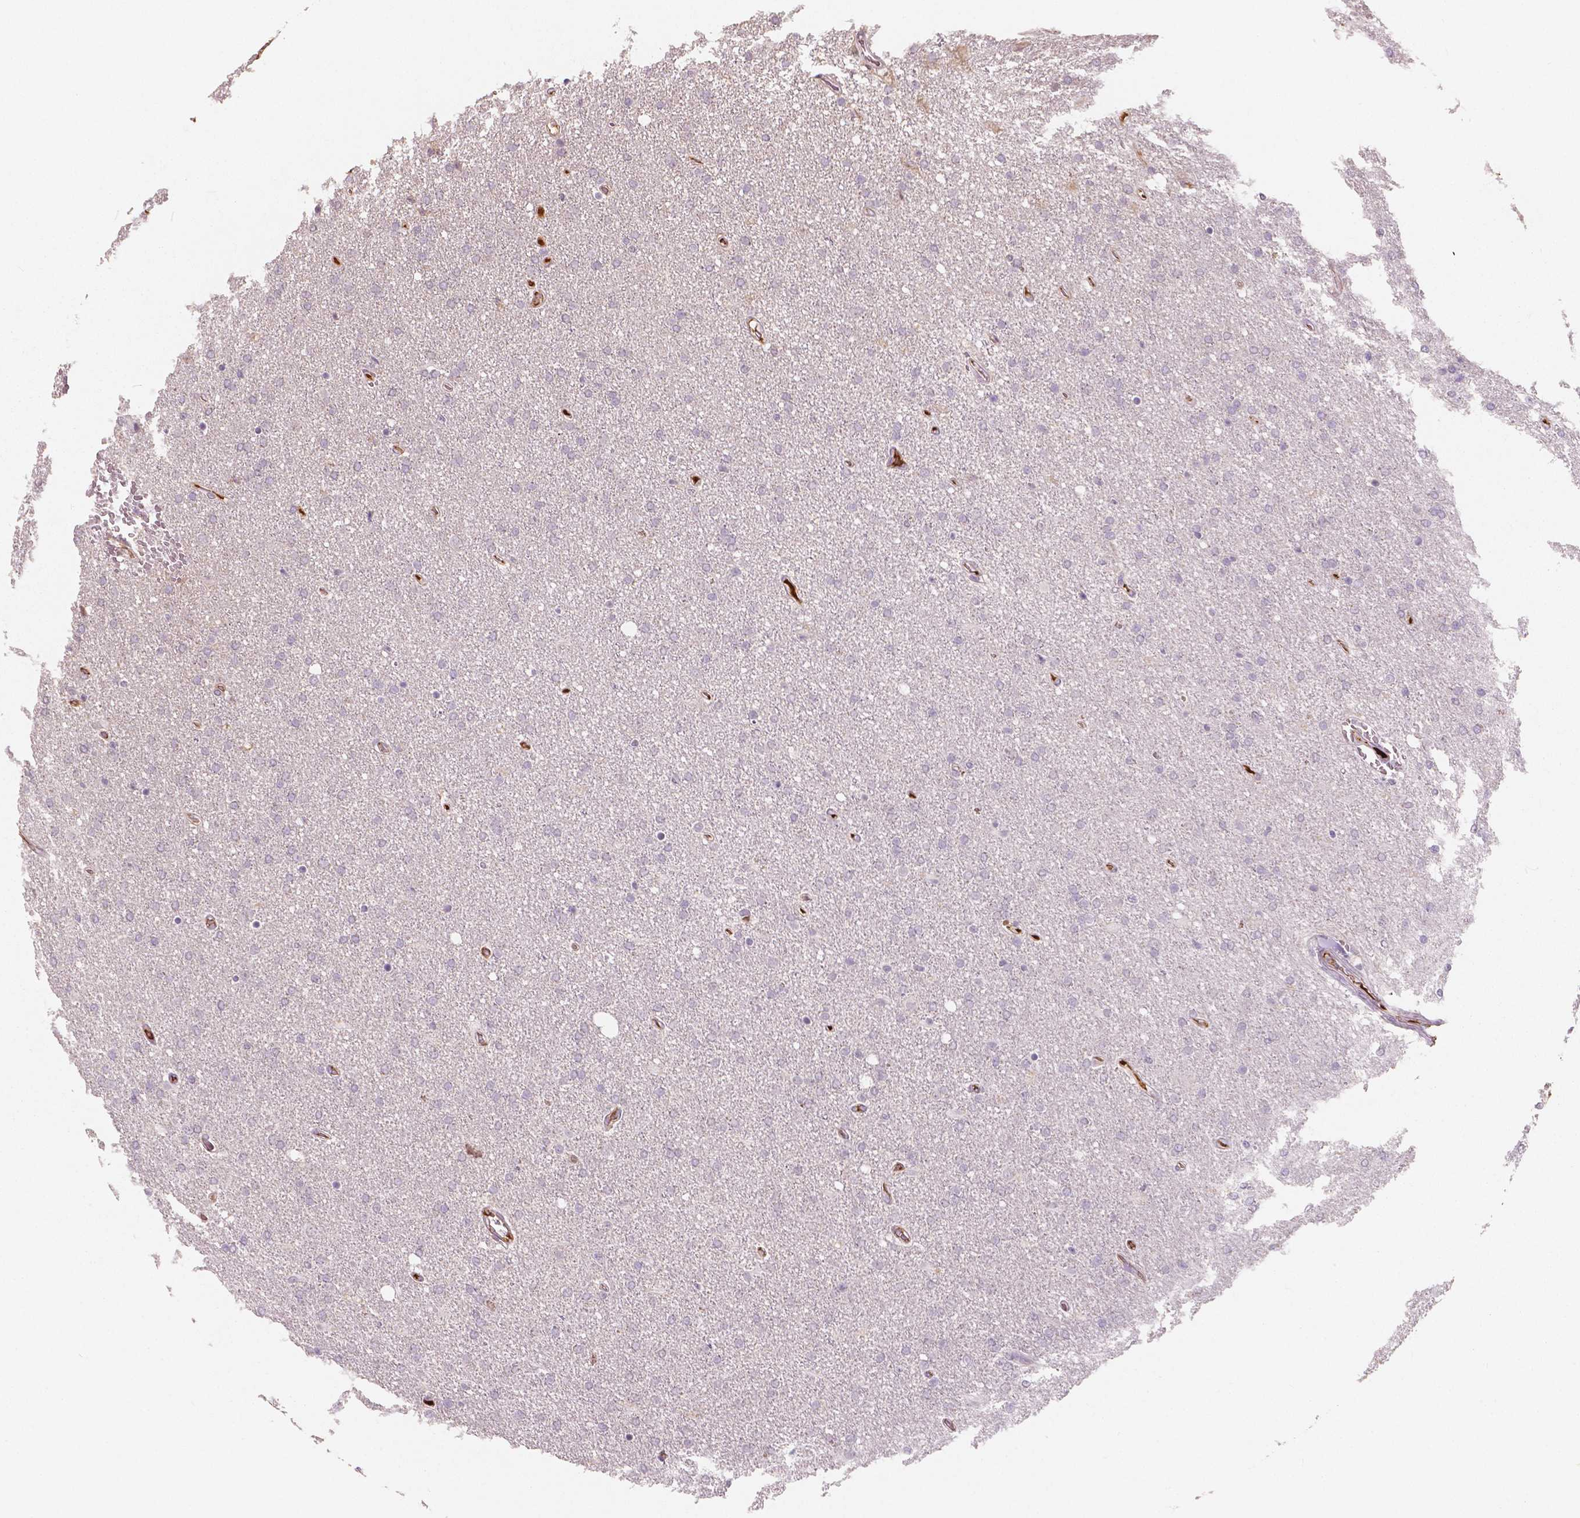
{"staining": {"intensity": "negative", "quantity": "none", "location": "none"}, "tissue": "glioma", "cell_type": "Tumor cells", "image_type": "cancer", "snomed": [{"axis": "morphology", "description": "Glioma, malignant, High grade"}, {"axis": "topography", "description": "Cerebral cortex"}], "caption": "Micrograph shows no significant protein expression in tumor cells of high-grade glioma (malignant).", "gene": "APOA4", "patient": {"sex": "male", "age": 70}}